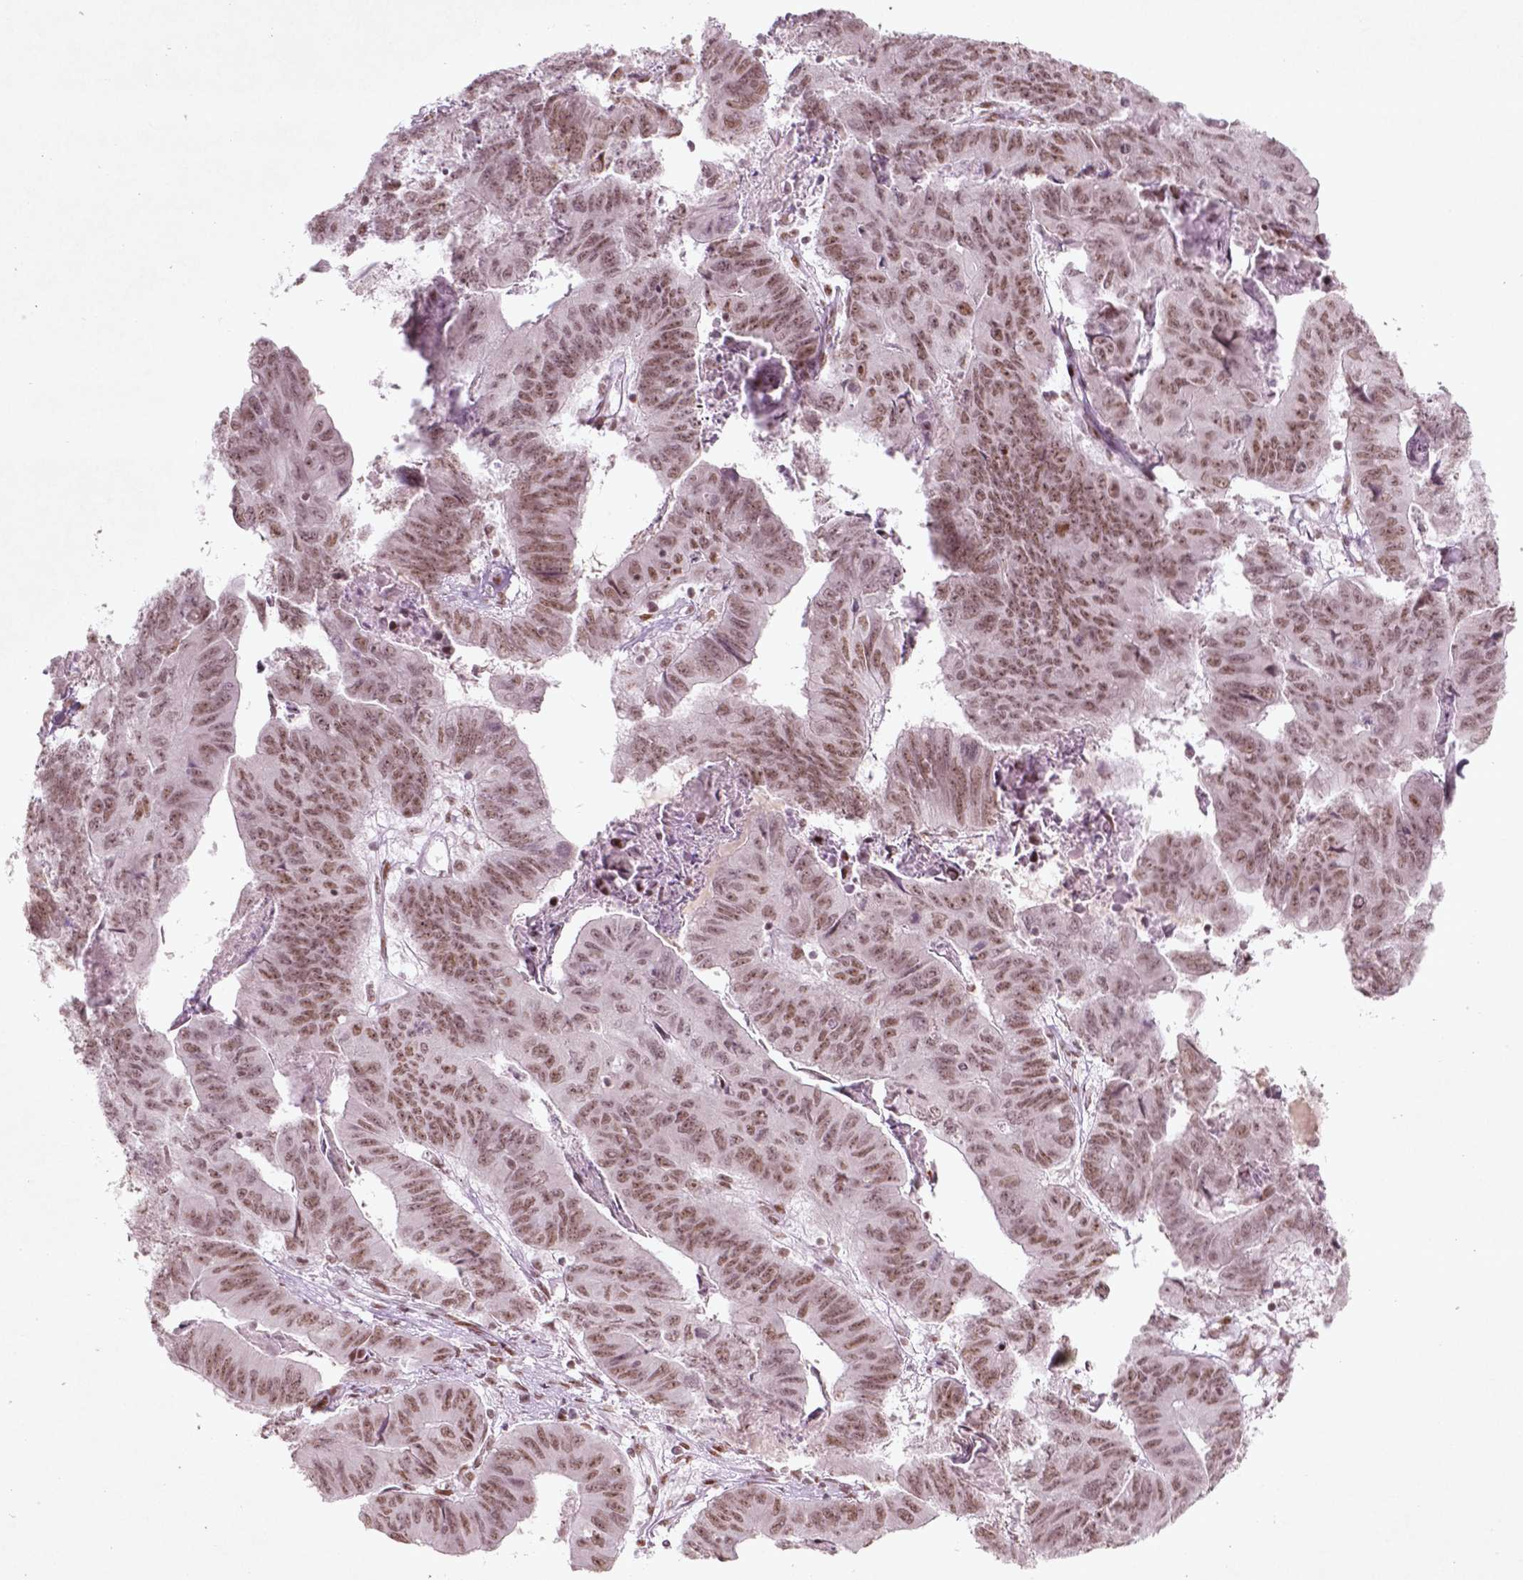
{"staining": {"intensity": "moderate", "quantity": ">75%", "location": "nuclear"}, "tissue": "stomach cancer", "cell_type": "Tumor cells", "image_type": "cancer", "snomed": [{"axis": "morphology", "description": "Adenocarcinoma, NOS"}, {"axis": "topography", "description": "Stomach, lower"}], "caption": "IHC (DAB) staining of adenocarcinoma (stomach) displays moderate nuclear protein positivity in approximately >75% of tumor cells. Using DAB (brown) and hematoxylin (blue) stains, captured at high magnification using brightfield microscopy.", "gene": "HMG20B", "patient": {"sex": "male", "age": 77}}